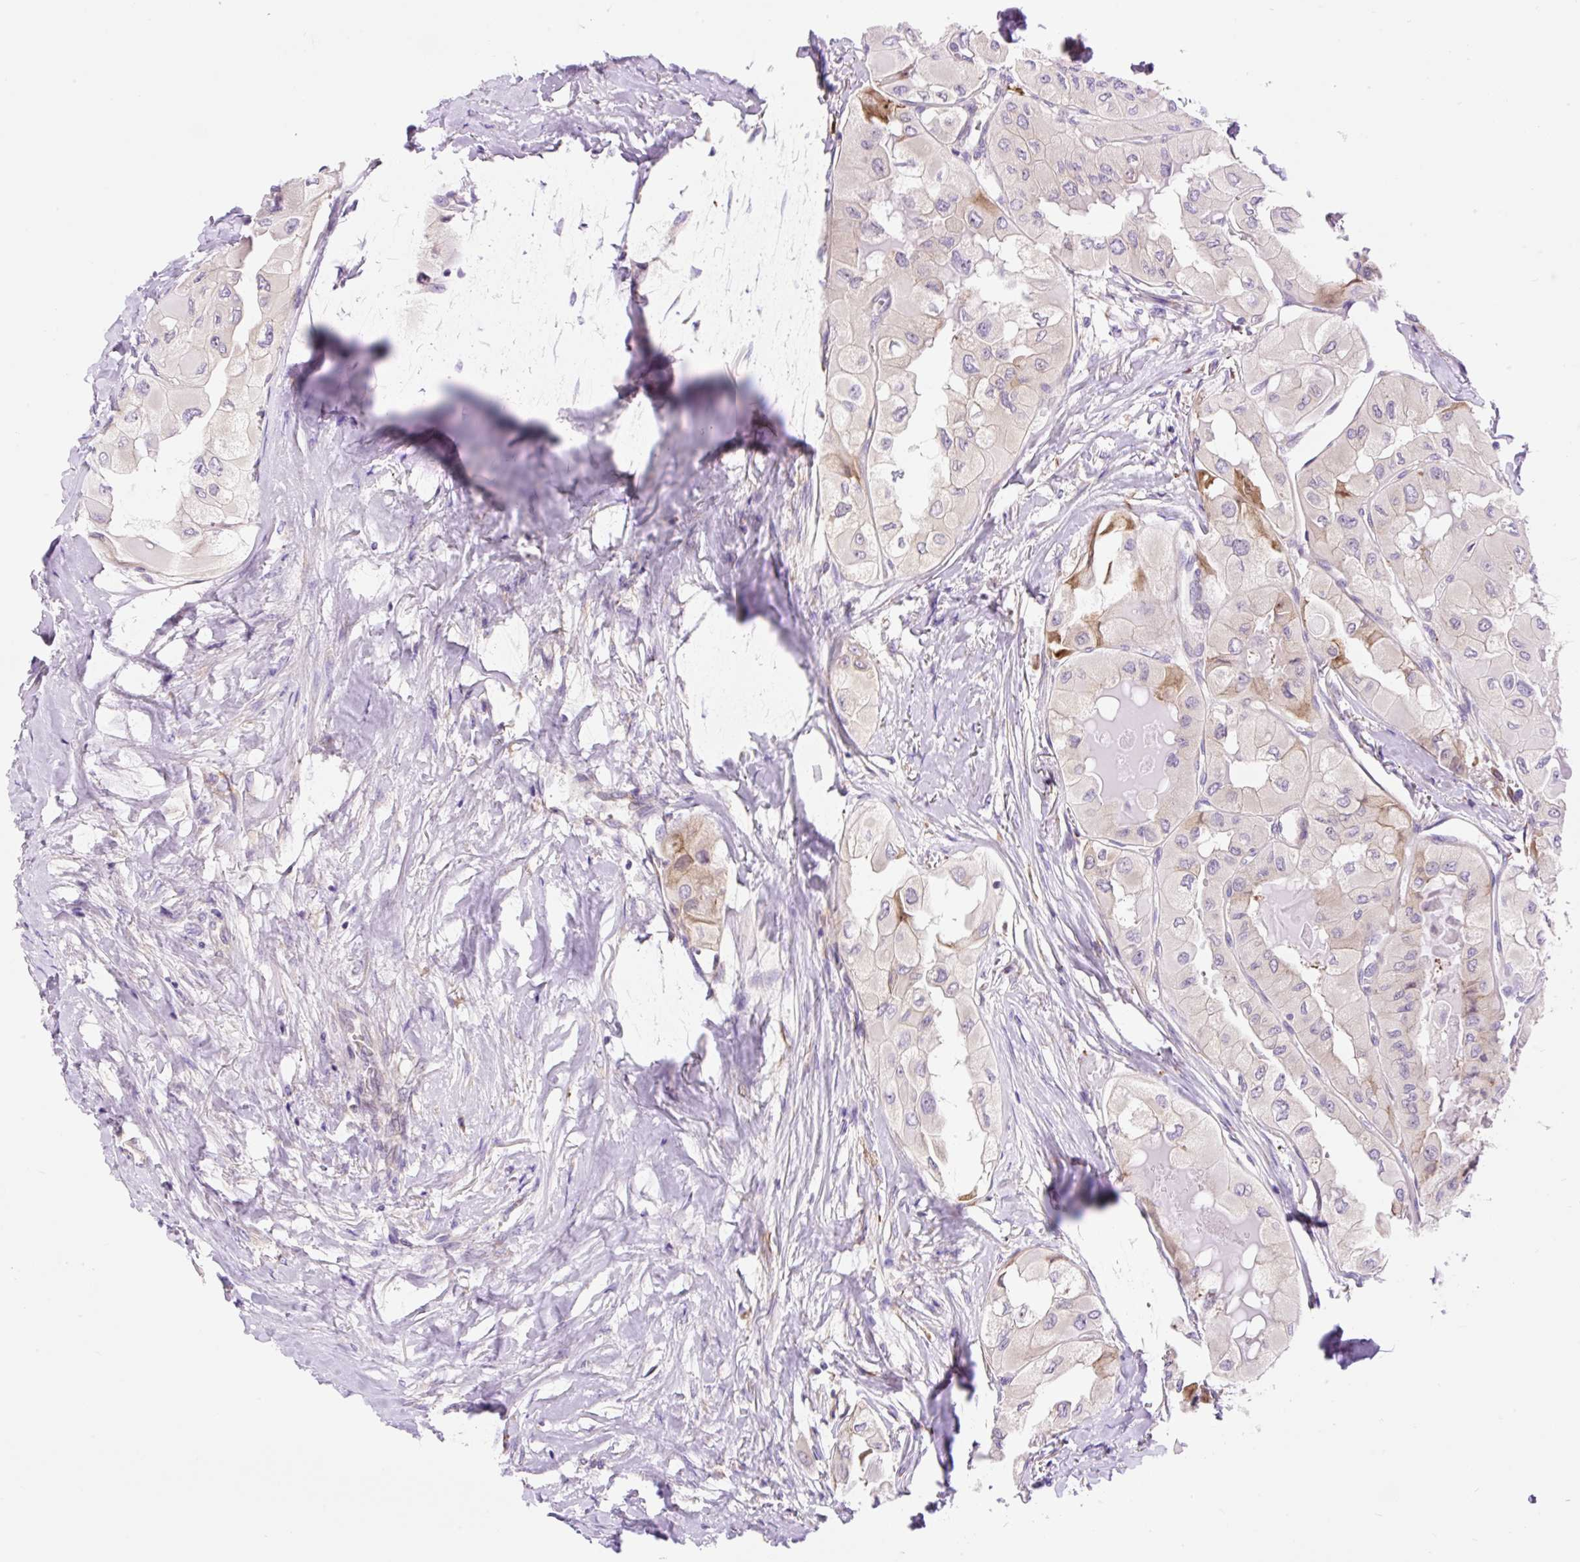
{"staining": {"intensity": "weak", "quantity": "<25%", "location": "cytoplasmic/membranous"}, "tissue": "thyroid cancer", "cell_type": "Tumor cells", "image_type": "cancer", "snomed": [{"axis": "morphology", "description": "Normal tissue, NOS"}, {"axis": "morphology", "description": "Papillary adenocarcinoma, NOS"}, {"axis": "topography", "description": "Thyroid gland"}], "caption": "Thyroid papillary adenocarcinoma was stained to show a protein in brown. There is no significant staining in tumor cells. (Immunohistochemistry, brightfield microscopy, high magnification).", "gene": "GPR45", "patient": {"sex": "female", "age": 59}}